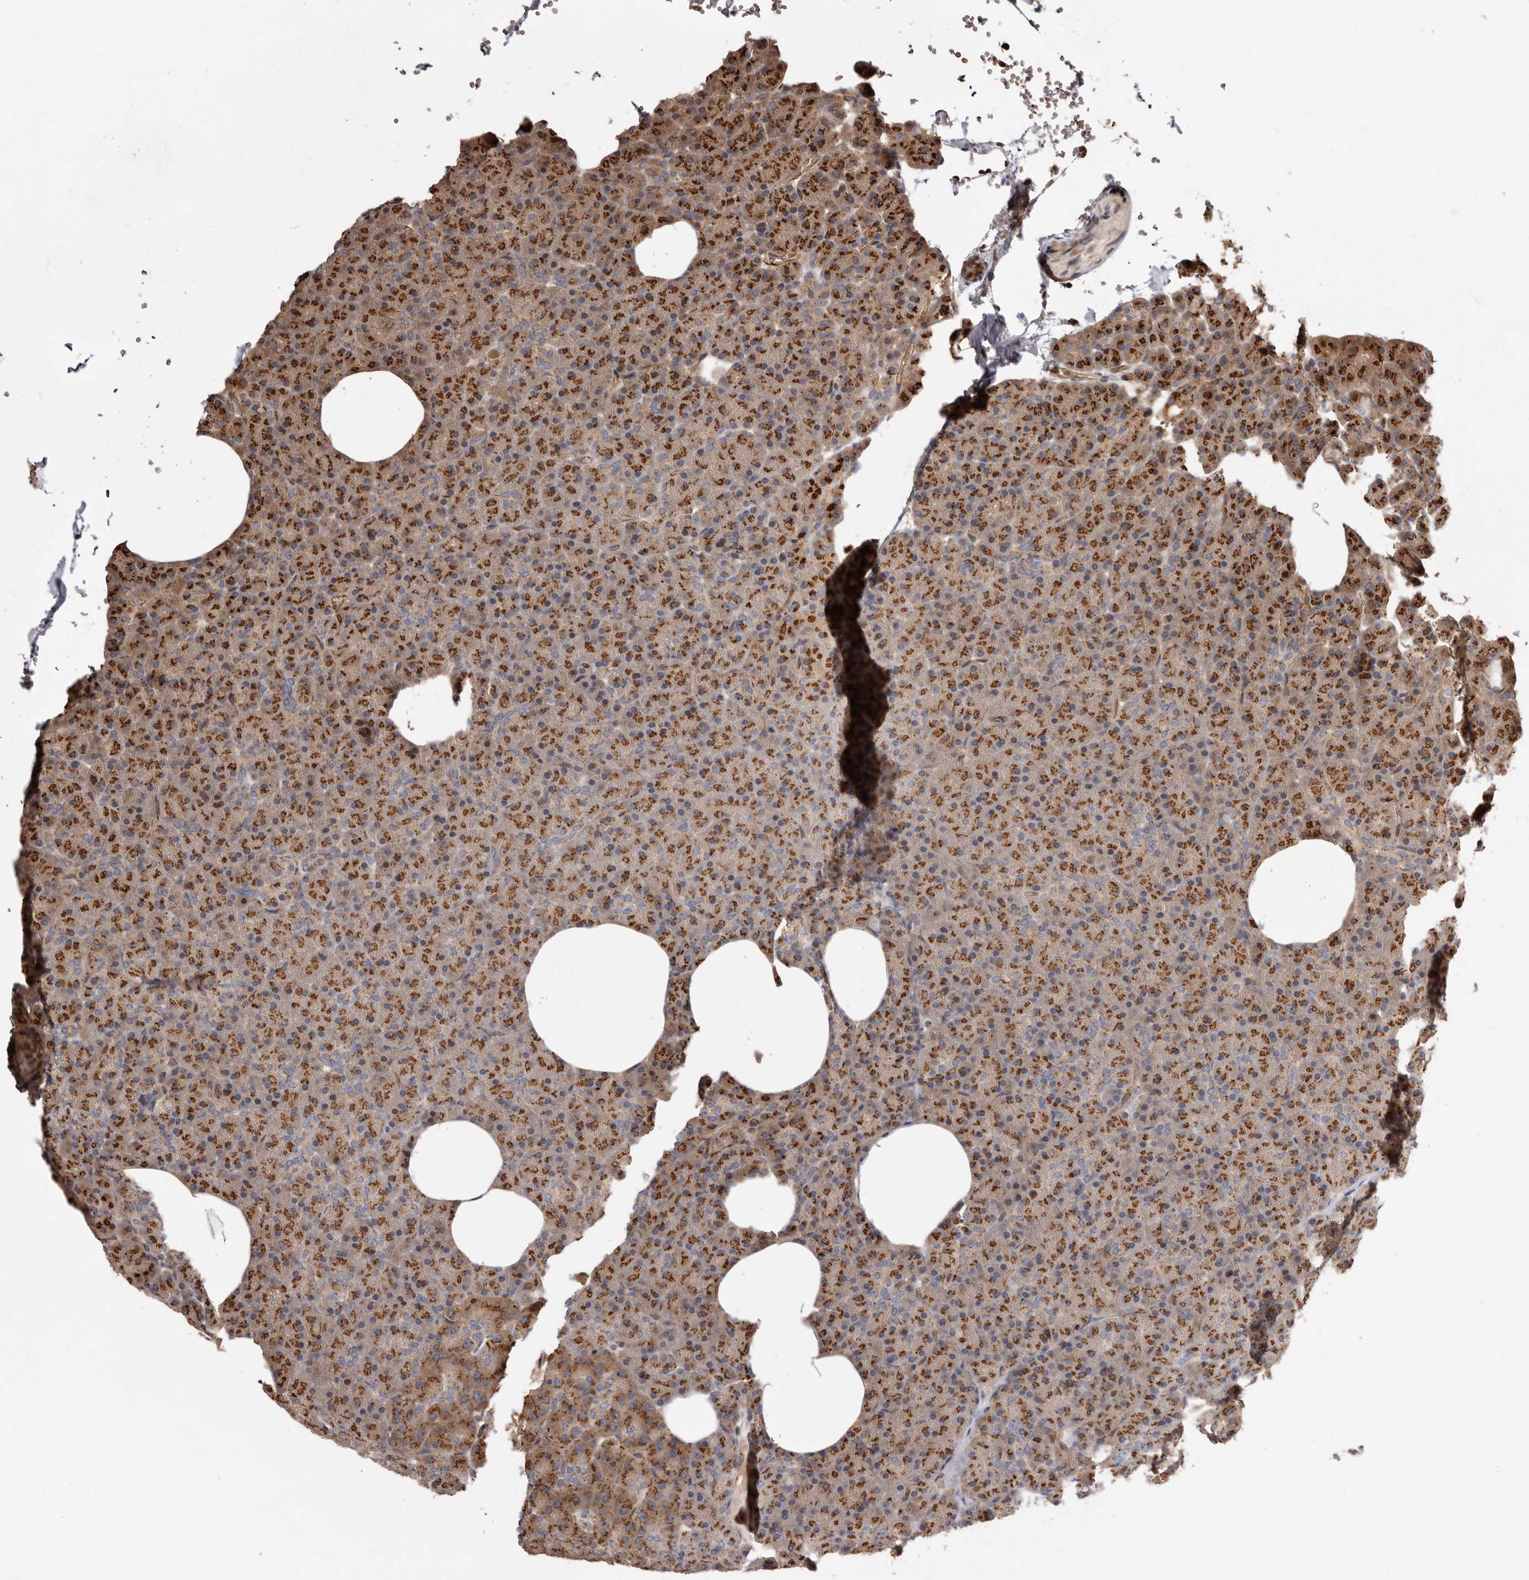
{"staining": {"intensity": "strong", "quantity": "25%-75%", "location": "cytoplasmic/membranous"}, "tissue": "pancreas", "cell_type": "Exocrine glandular cells", "image_type": "normal", "snomed": [{"axis": "morphology", "description": "Normal tissue, NOS"}, {"axis": "morphology", "description": "Carcinoid, malignant, NOS"}, {"axis": "topography", "description": "Pancreas"}], "caption": "Pancreas stained for a protein (brown) demonstrates strong cytoplasmic/membranous positive positivity in about 25%-75% of exocrine glandular cells.", "gene": "GPR27", "patient": {"sex": "female", "age": 35}}